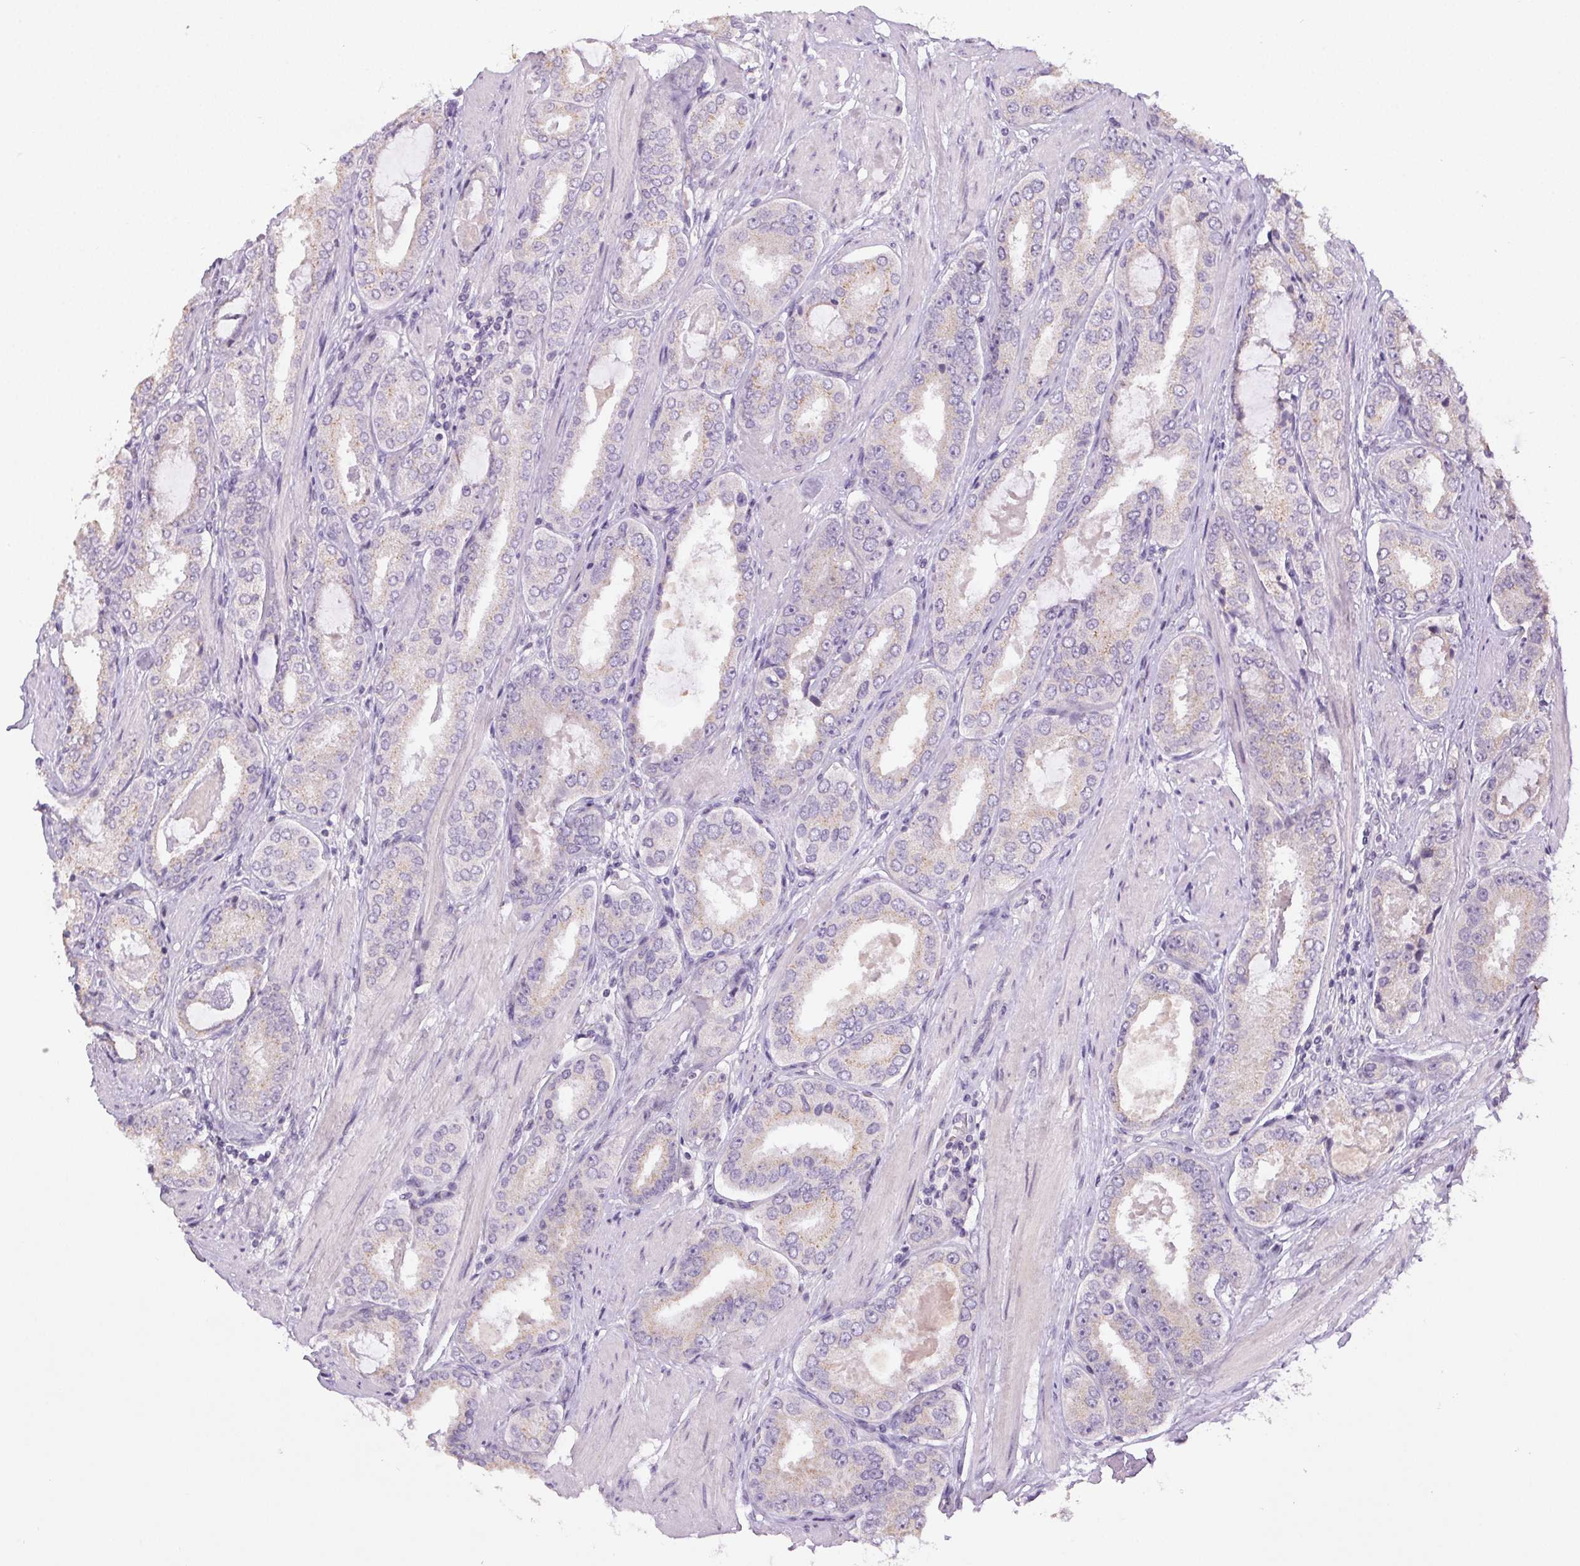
{"staining": {"intensity": "weak", "quantity": "<25%", "location": "cytoplasmic/membranous"}, "tissue": "prostate cancer", "cell_type": "Tumor cells", "image_type": "cancer", "snomed": [{"axis": "morphology", "description": "Adenocarcinoma, High grade"}, {"axis": "topography", "description": "Prostate"}], "caption": "IHC histopathology image of neoplastic tissue: high-grade adenocarcinoma (prostate) stained with DAB (3,3'-diaminobenzidine) reveals no significant protein positivity in tumor cells.", "gene": "SPACA9", "patient": {"sex": "male", "age": 63}}